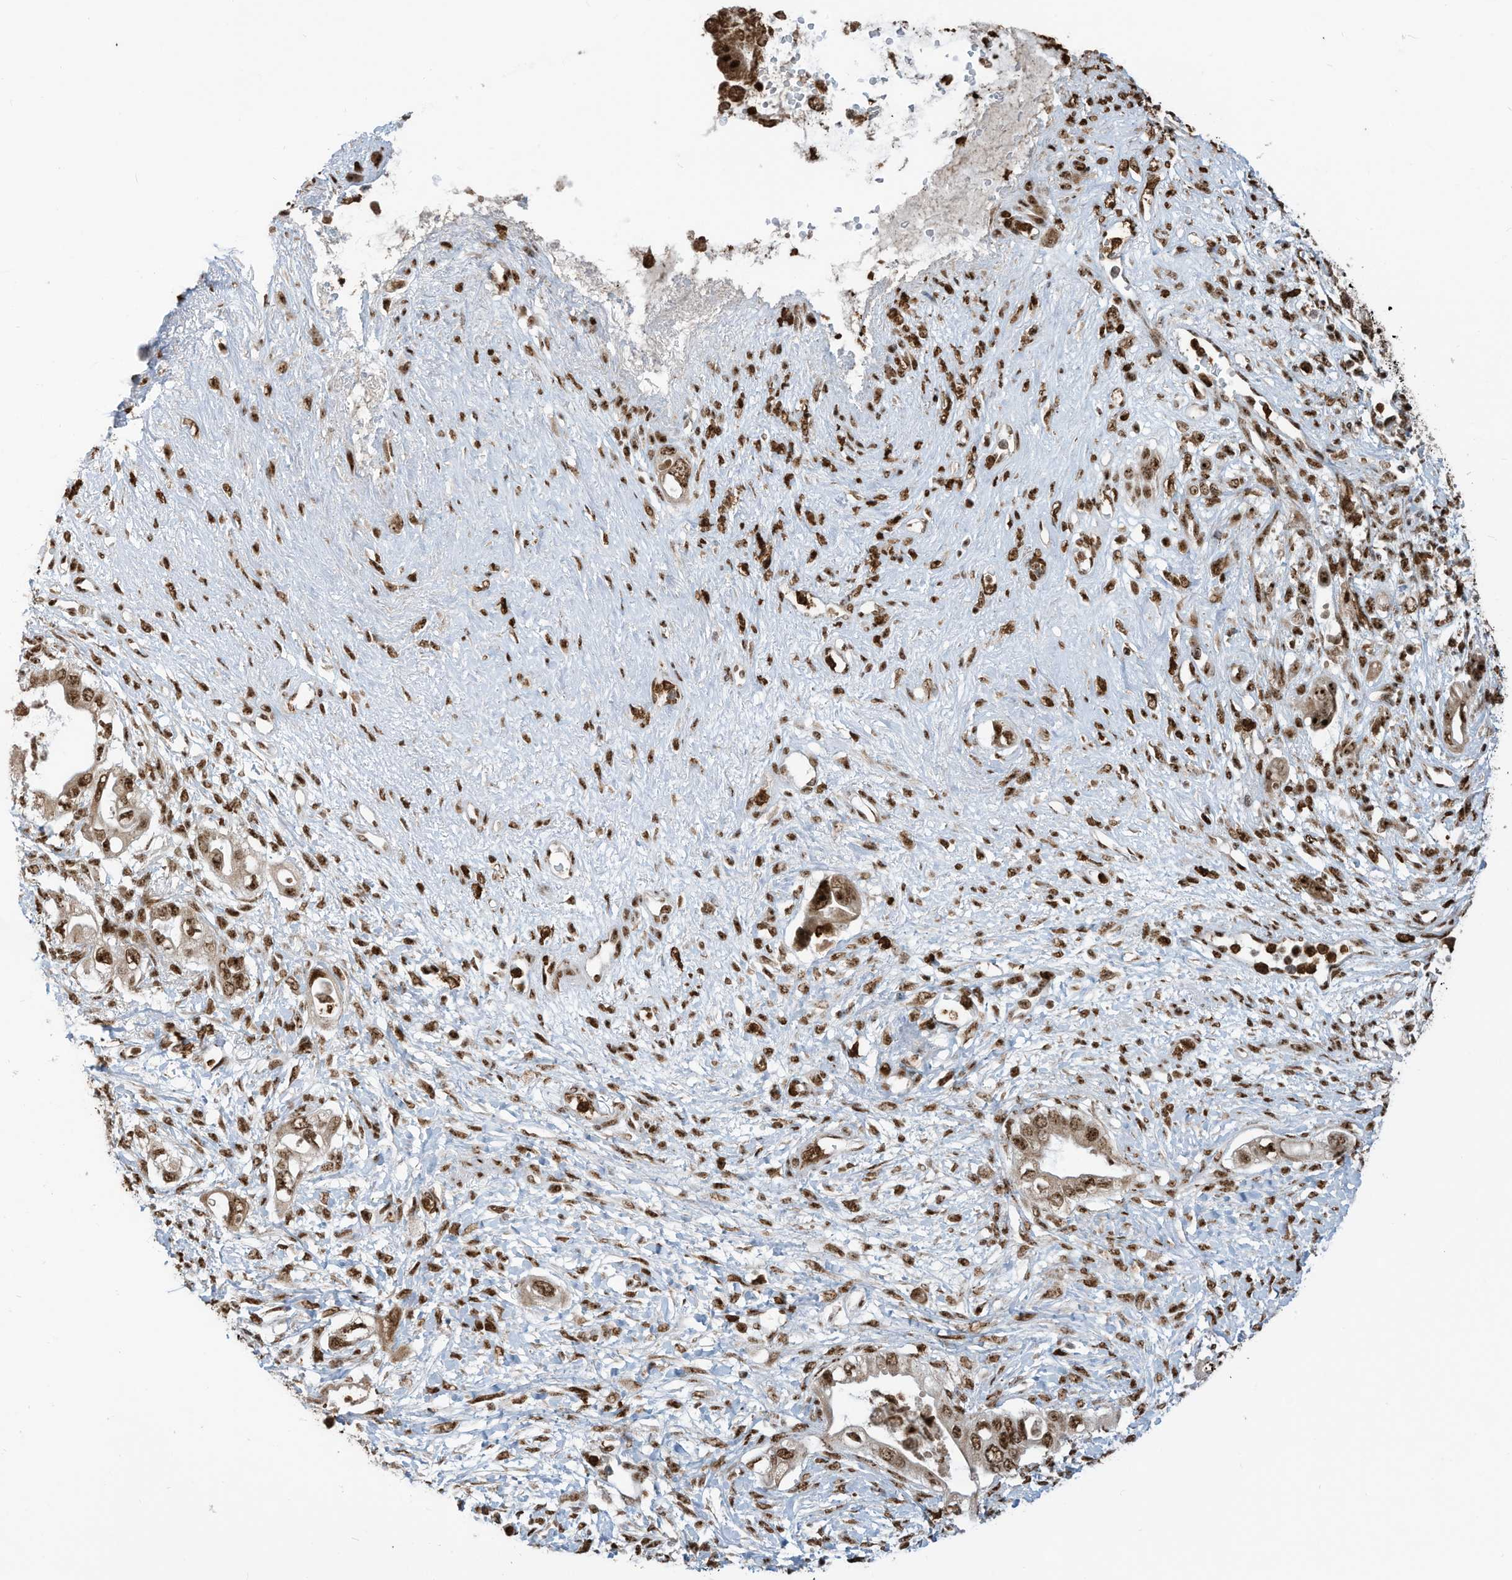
{"staining": {"intensity": "strong", "quantity": ">75%", "location": "nuclear"}, "tissue": "pancreatic cancer", "cell_type": "Tumor cells", "image_type": "cancer", "snomed": [{"axis": "morphology", "description": "Inflammation, NOS"}, {"axis": "morphology", "description": "Adenocarcinoma, NOS"}, {"axis": "topography", "description": "Pancreas"}], "caption": "Immunohistochemical staining of adenocarcinoma (pancreatic) reveals strong nuclear protein positivity in approximately >75% of tumor cells.", "gene": "LBH", "patient": {"sex": "female", "age": 56}}